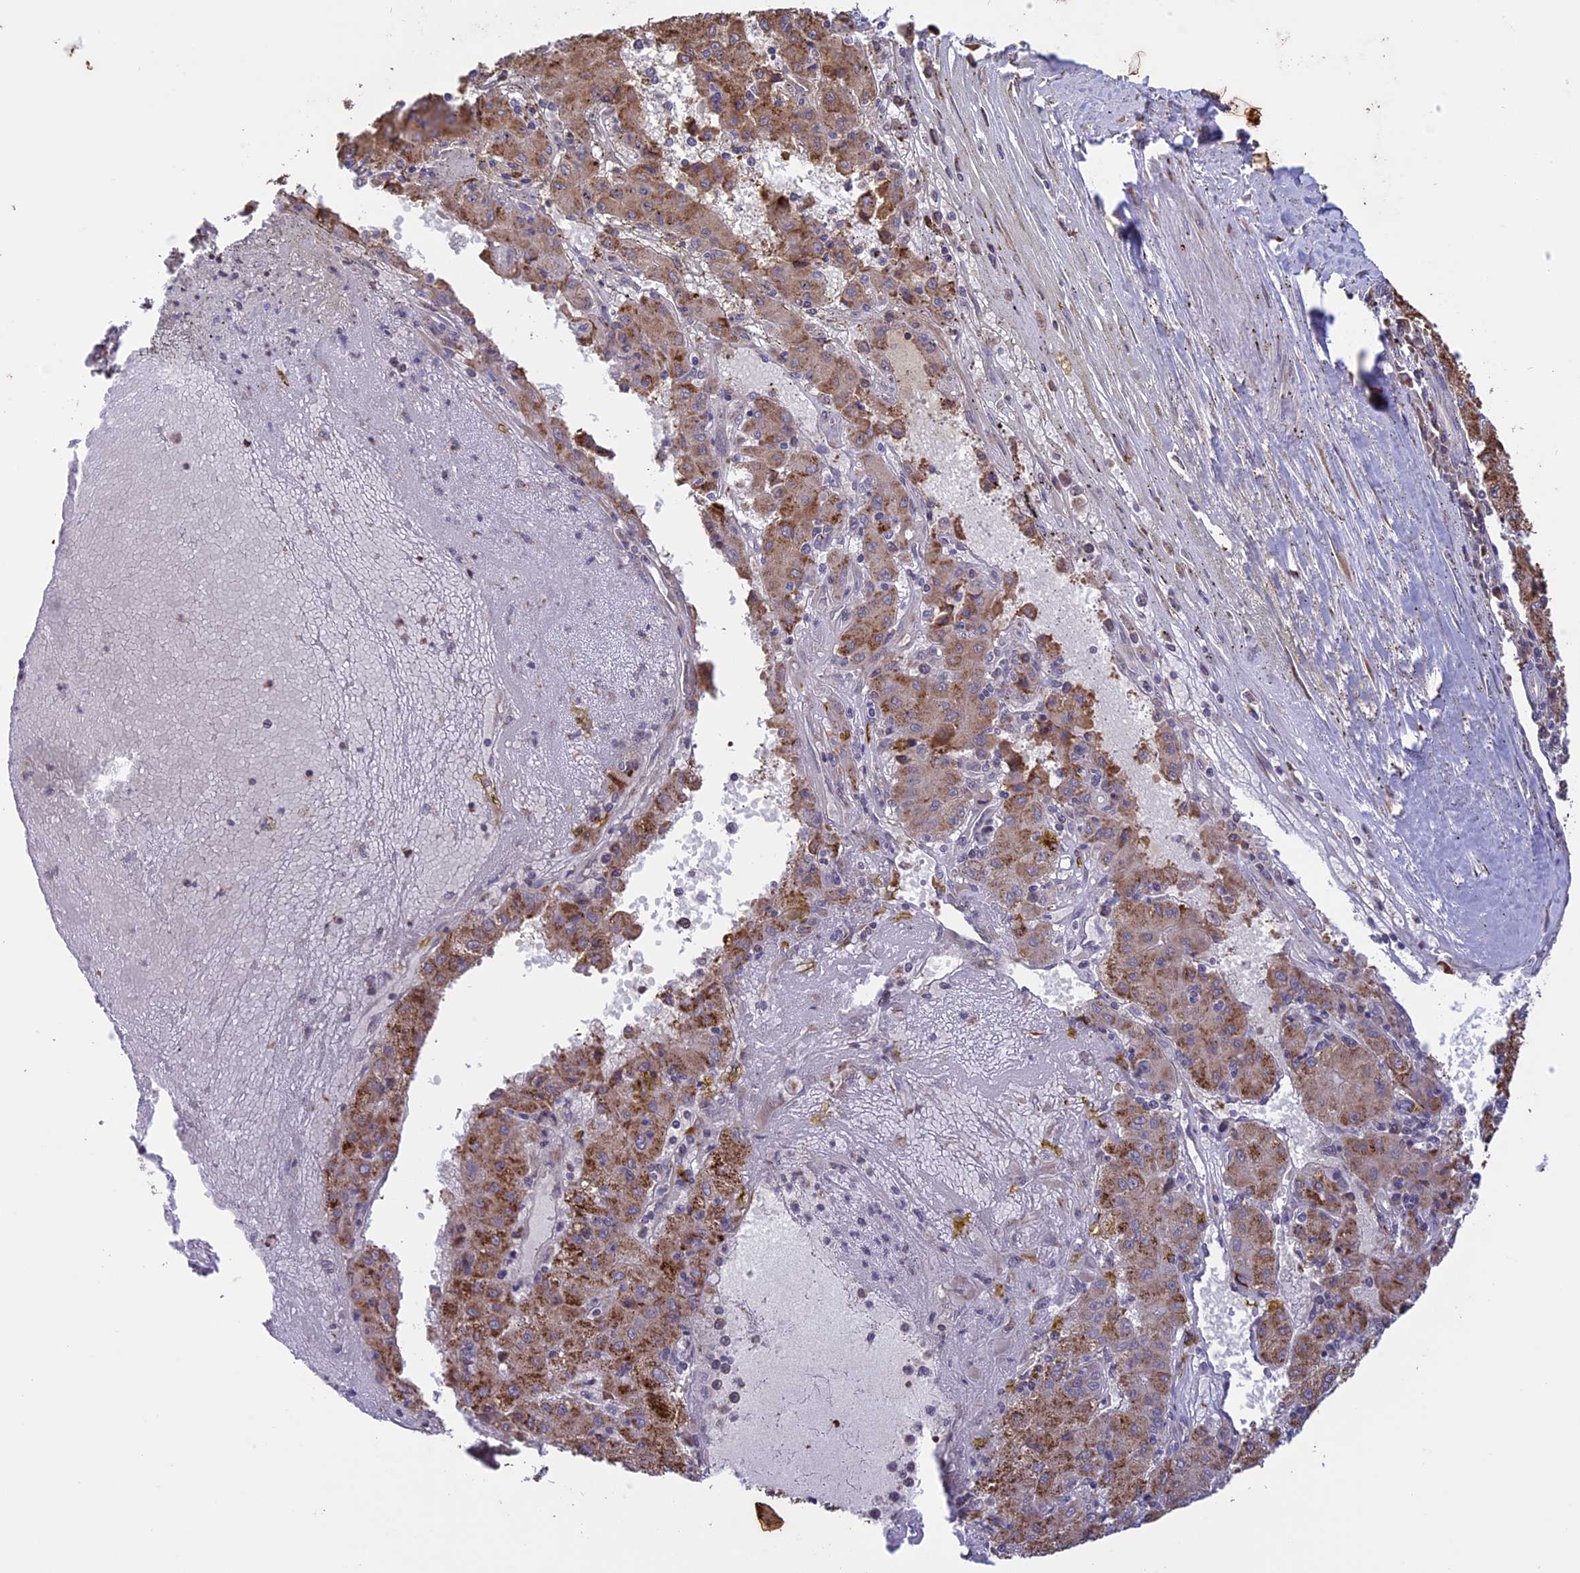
{"staining": {"intensity": "moderate", "quantity": ">75%", "location": "cytoplasmic/membranous"}, "tissue": "liver cancer", "cell_type": "Tumor cells", "image_type": "cancer", "snomed": [{"axis": "morphology", "description": "Carcinoma, Hepatocellular, NOS"}, {"axis": "topography", "description": "Liver"}], "caption": "Liver cancer tissue reveals moderate cytoplasmic/membranous expression in approximately >75% of tumor cells, visualized by immunohistochemistry.", "gene": "DMRTA2", "patient": {"sex": "male", "age": 72}}